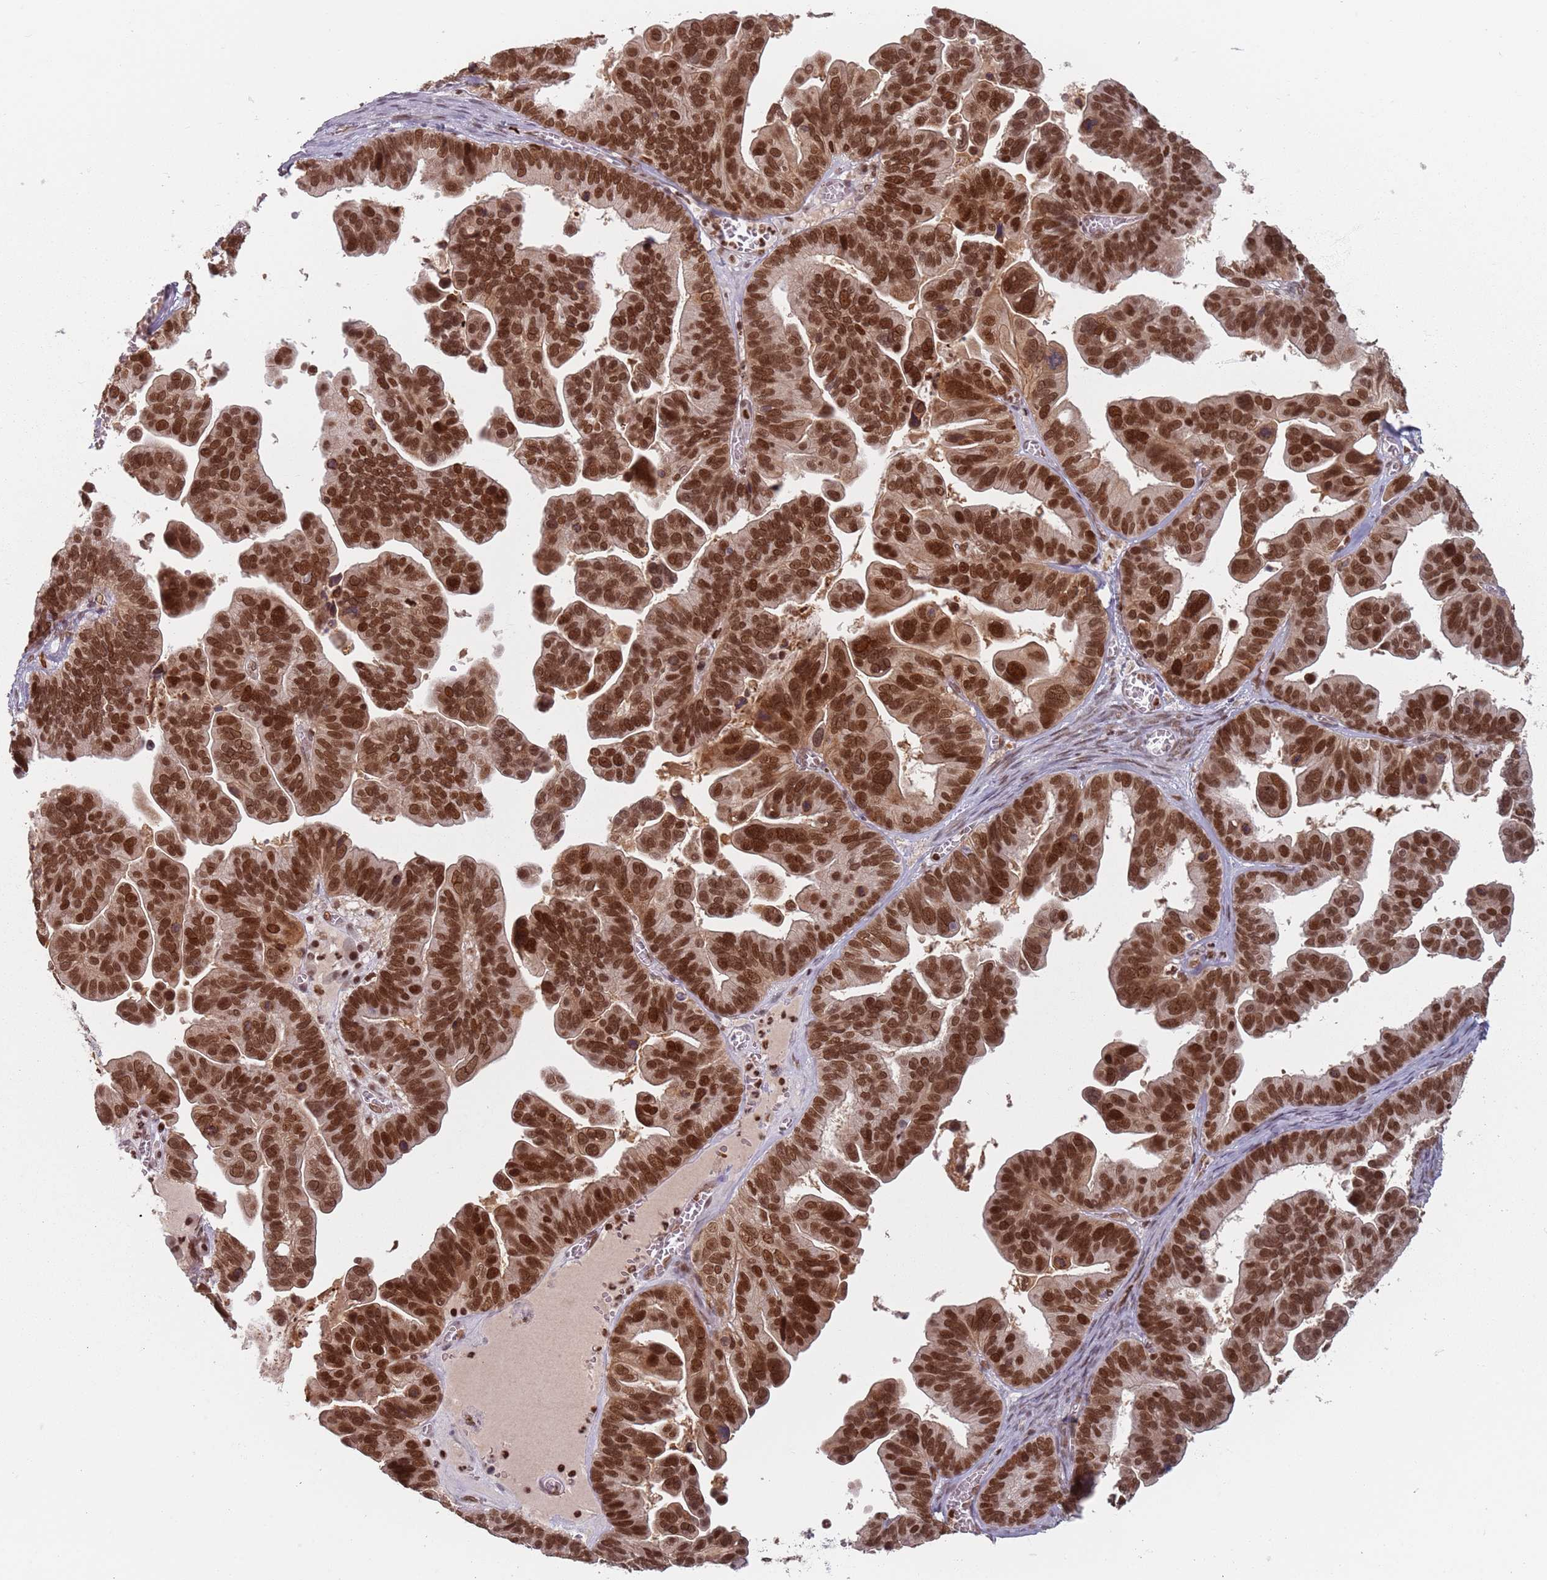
{"staining": {"intensity": "strong", "quantity": ">75%", "location": "nuclear"}, "tissue": "ovarian cancer", "cell_type": "Tumor cells", "image_type": "cancer", "snomed": [{"axis": "morphology", "description": "Cystadenocarcinoma, serous, NOS"}, {"axis": "topography", "description": "Ovary"}], "caption": "A histopathology image of ovarian cancer (serous cystadenocarcinoma) stained for a protein demonstrates strong nuclear brown staining in tumor cells.", "gene": "NUP50", "patient": {"sex": "female", "age": 56}}